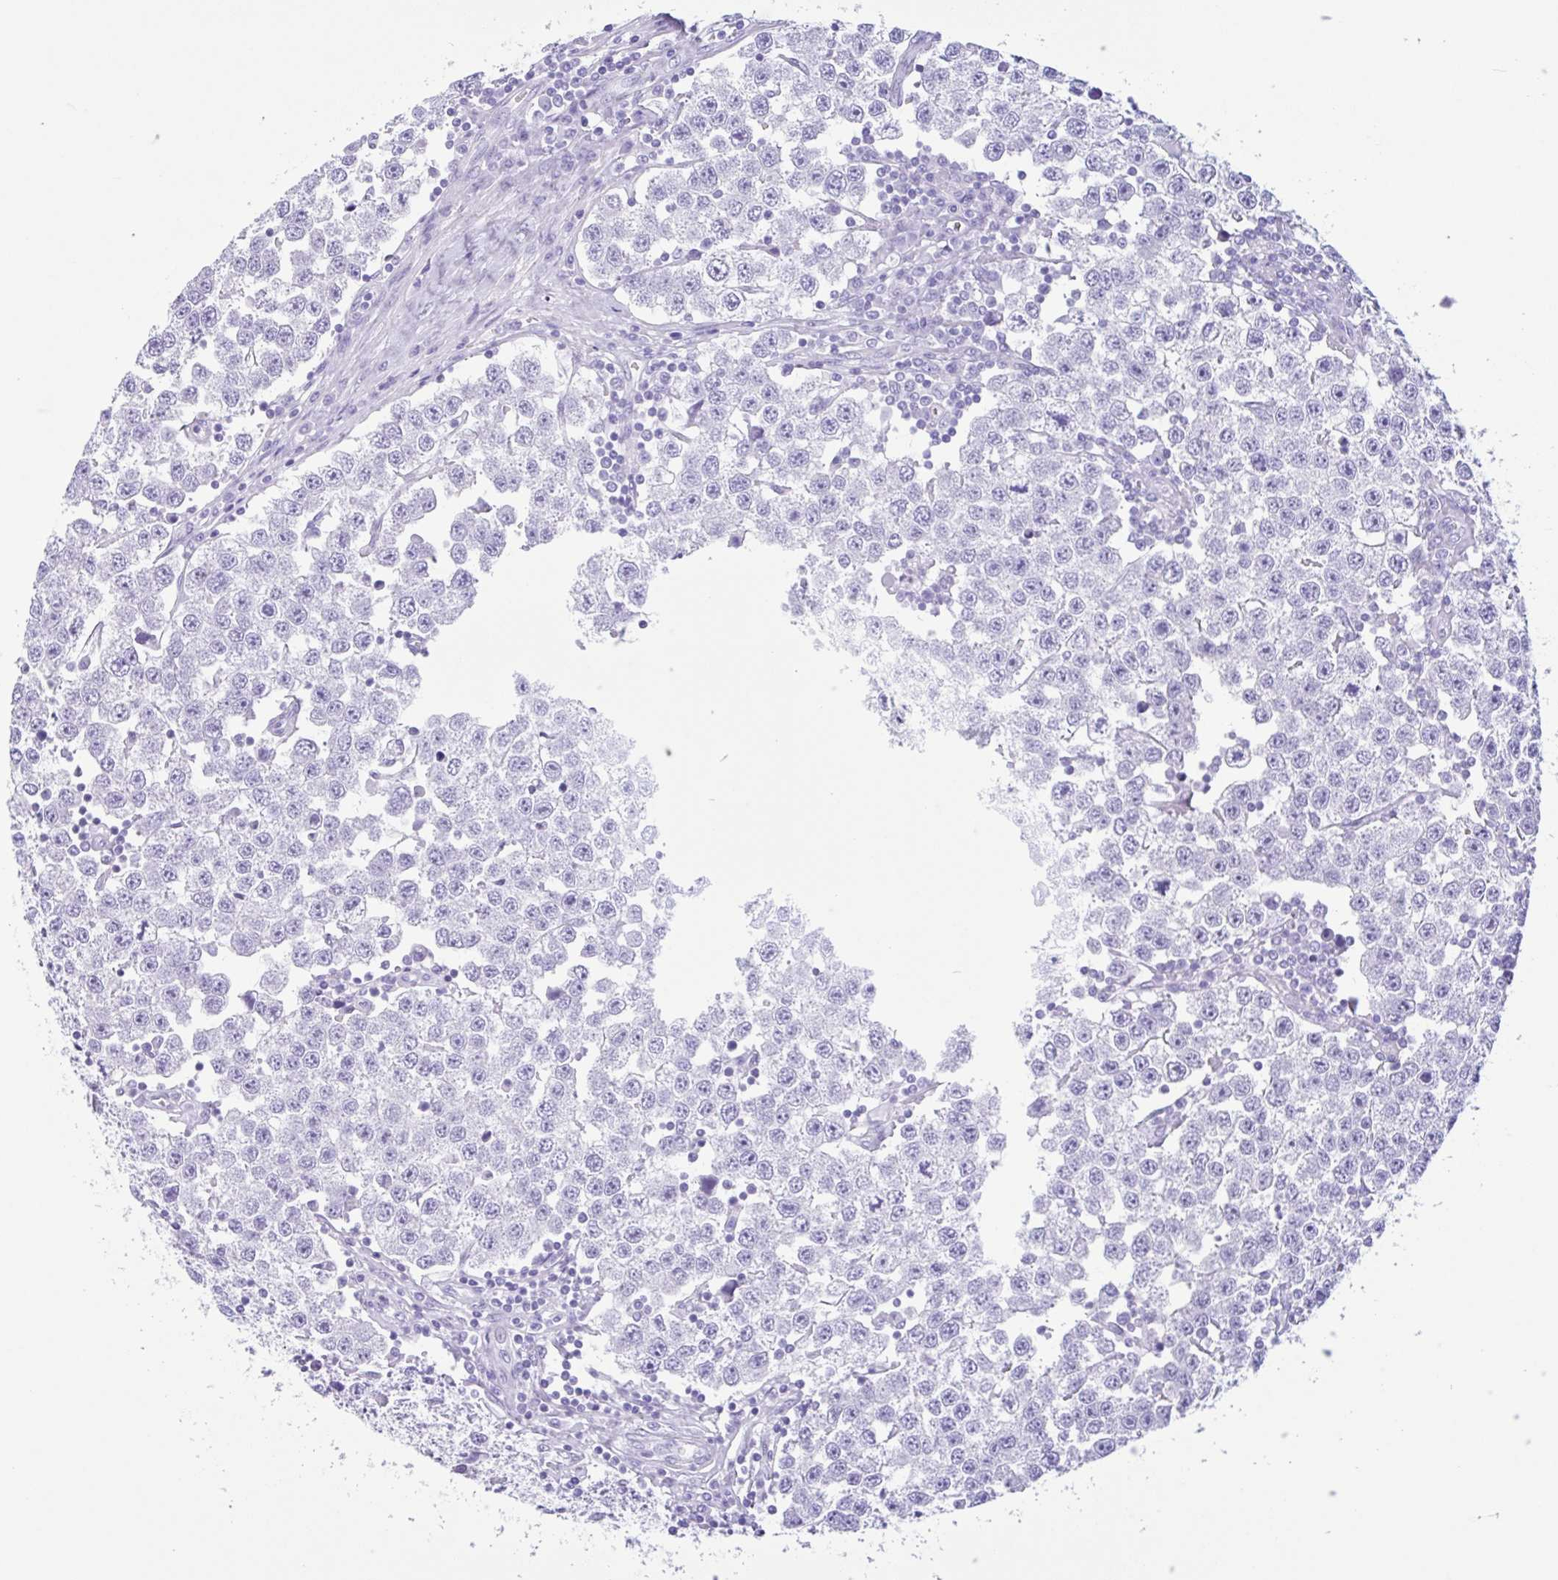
{"staining": {"intensity": "negative", "quantity": "none", "location": "none"}, "tissue": "testis cancer", "cell_type": "Tumor cells", "image_type": "cancer", "snomed": [{"axis": "morphology", "description": "Seminoma, NOS"}, {"axis": "topography", "description": "Testis"}], "caption": "Seminoma (testis) was stained to show a protein in brown. There is no significant staining in tumor cells.", "gene": "IAPP", "patient": {"sex": "male", "age": 34}}